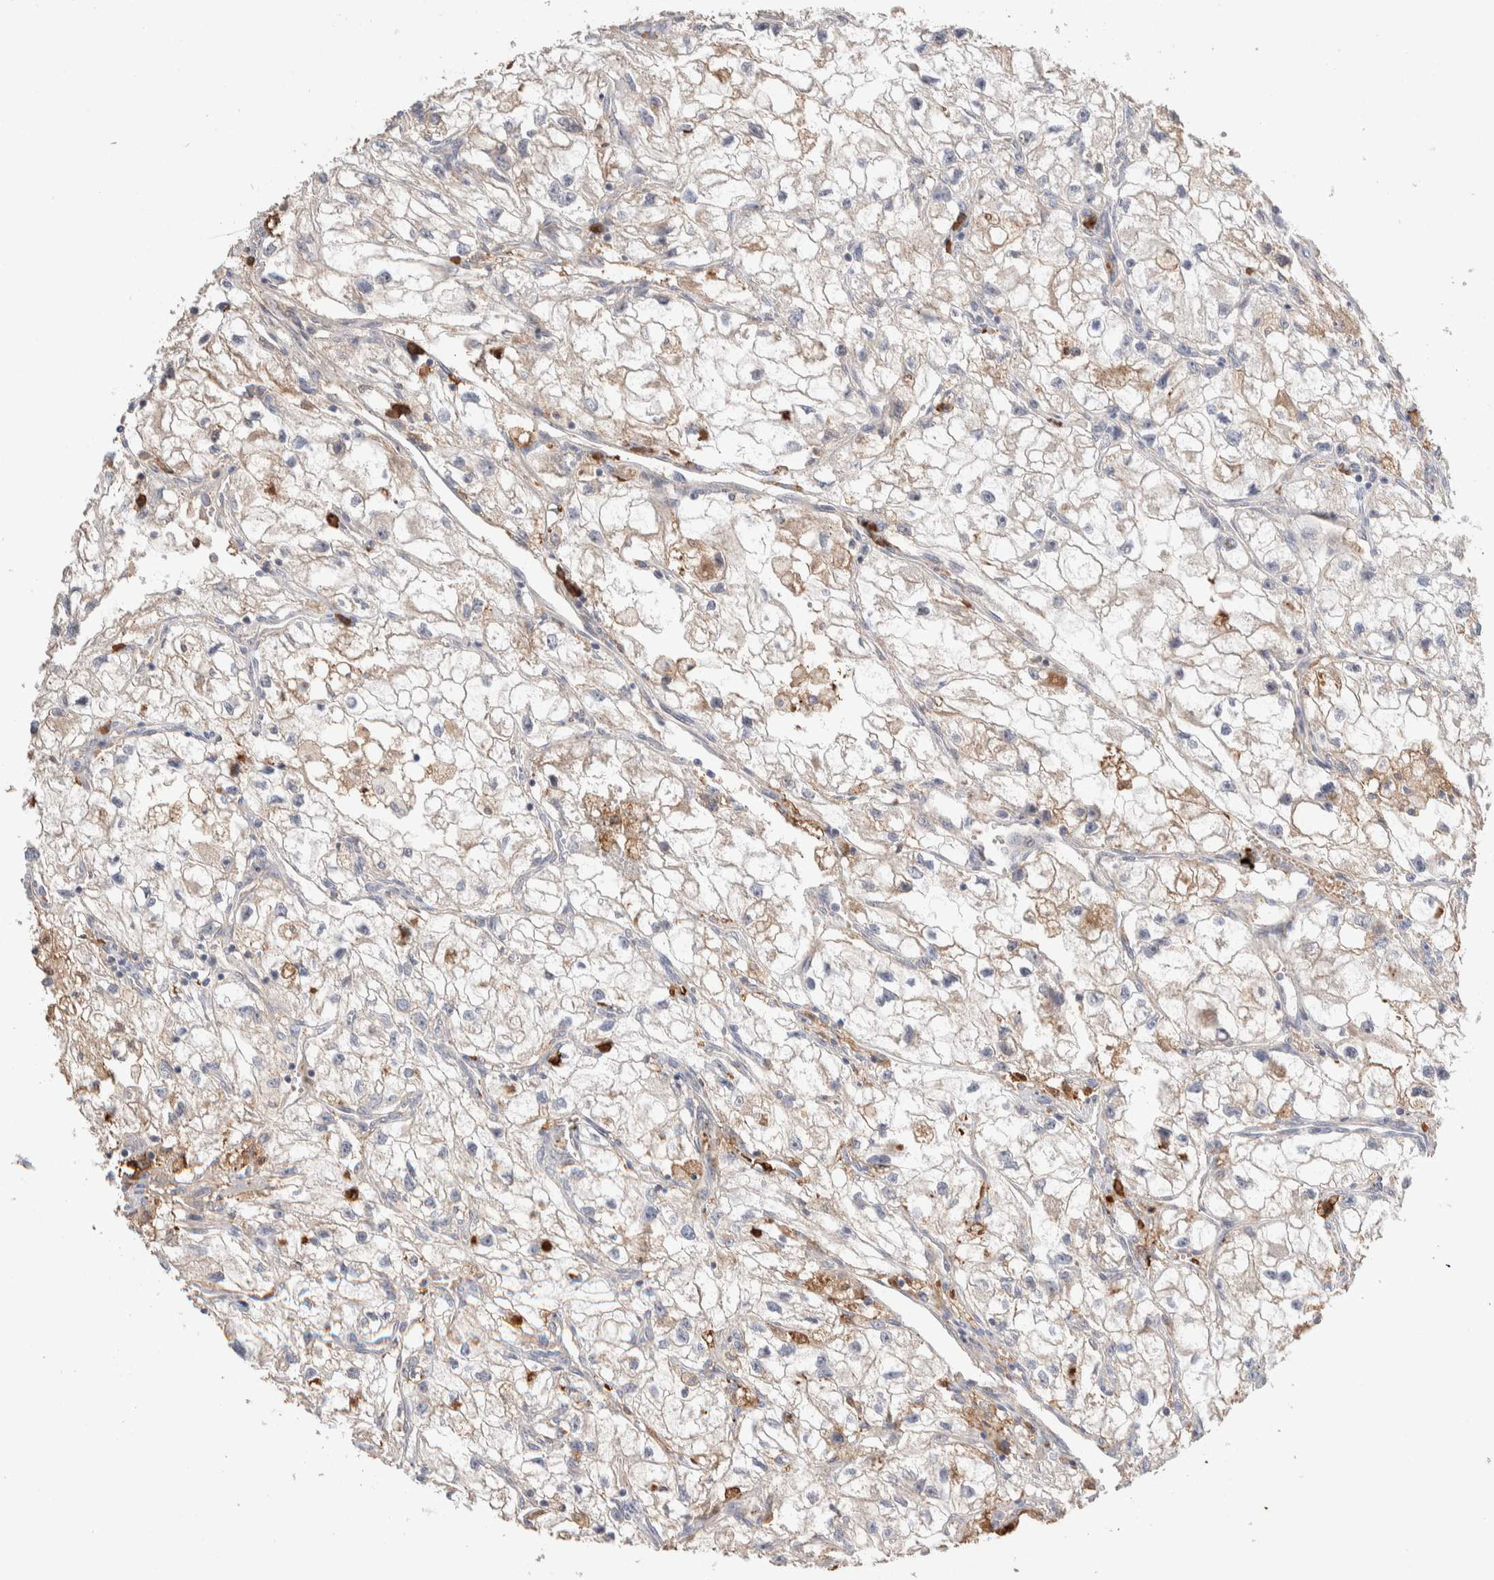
{"staining": {"intensity": "negative", "quantity": "none", "location": "none"}, "tissue": "renal cancer", "cell_type": "Tumor cells", "image_type": "cancer", "snomed": [{"axis": "morphology", "description": "Adenocarcinoma, NOS"}, {"axis": "topography", "description": "Kidney"}], "caption": "High magnification brightfield microscopy of renal cancer stained with DAB (3,3'-diaminobenzidine) (brown) and counterstained with hematoxylin (blue): tumor cells show no significant staining. (Brightfield microscopy of DAB immunohistochemistry (IHC) at high magnification).", "gene": "WDR91", "patient": {"sex": "female", "age": 70}}